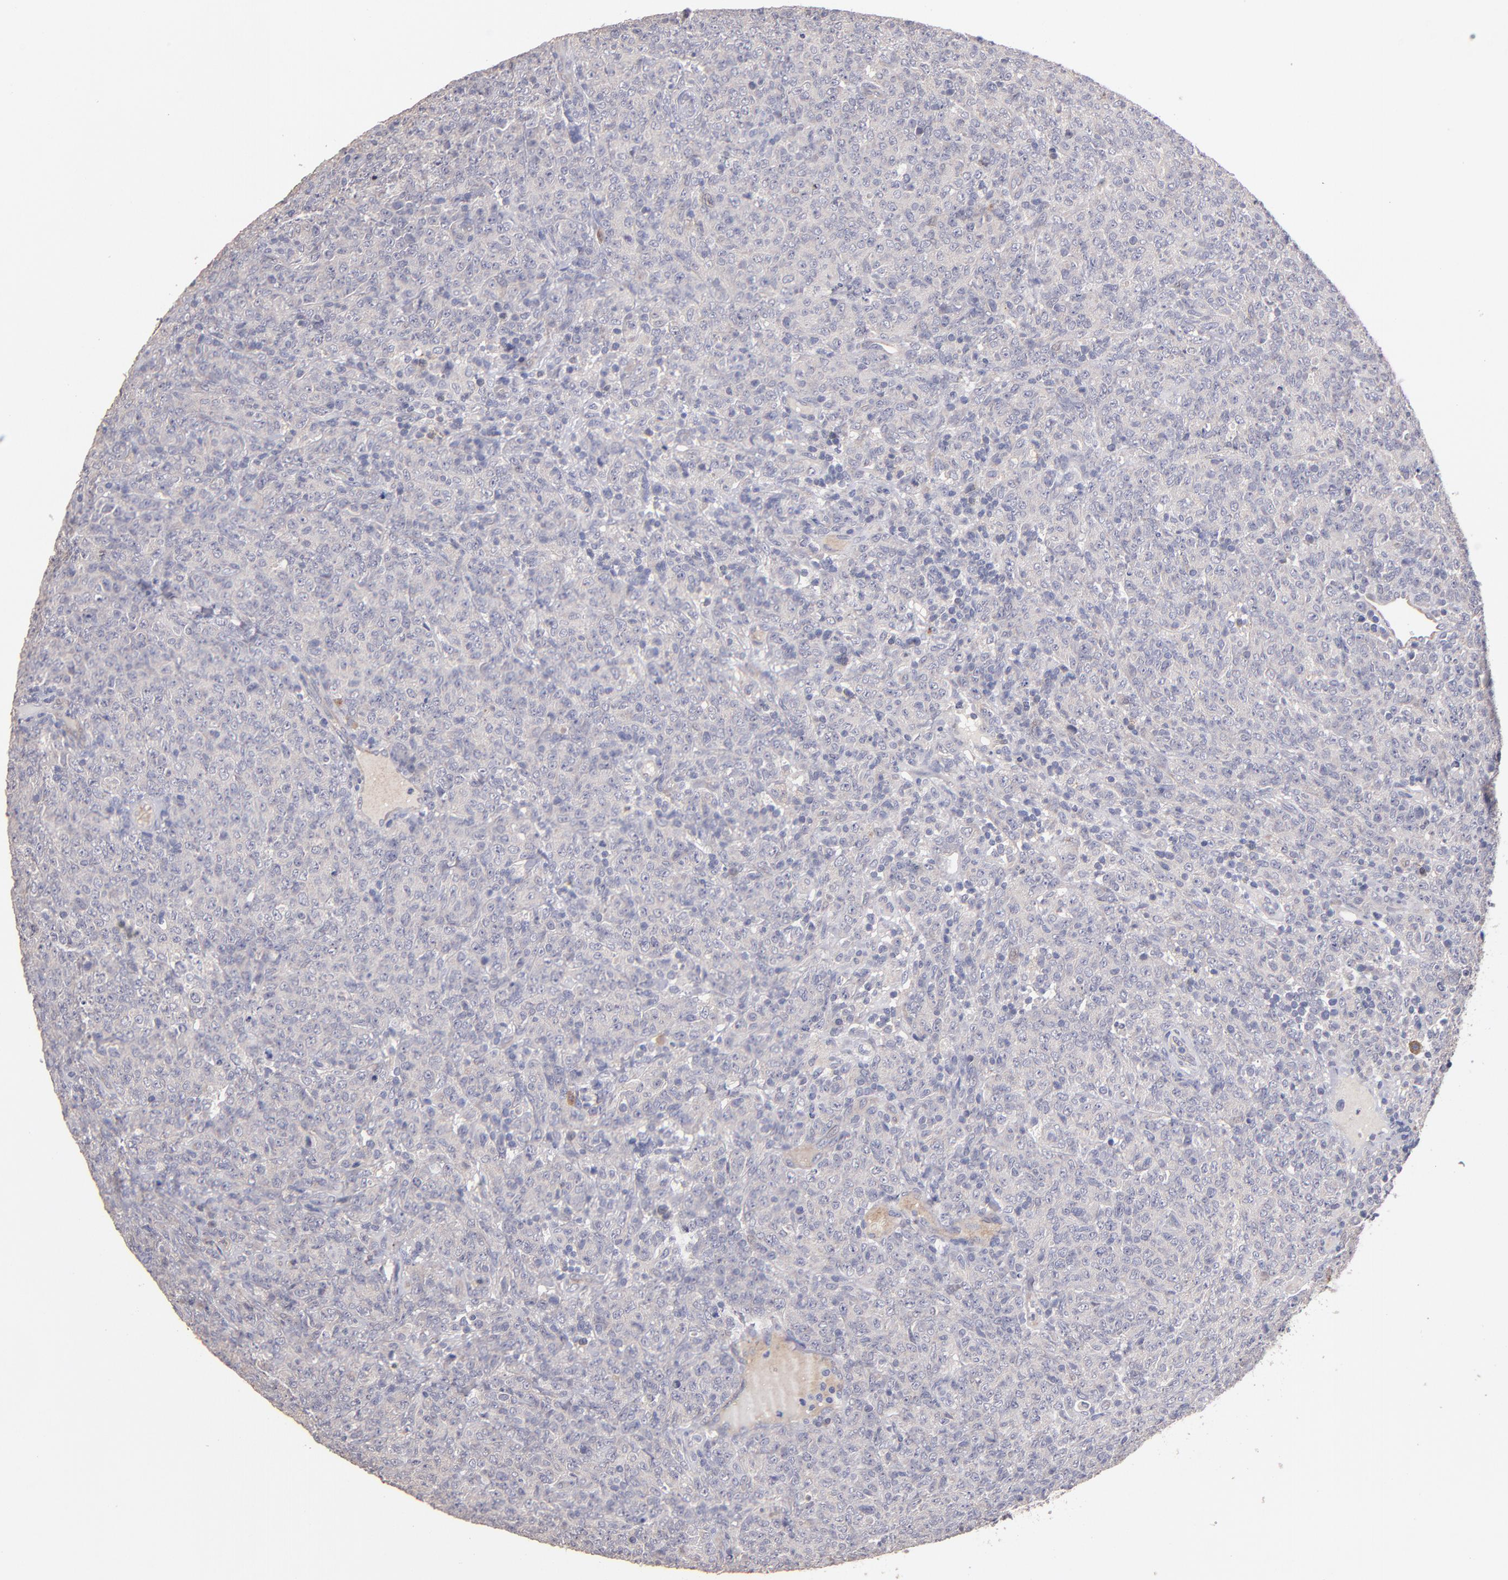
{"staining": {"intensity": "weak", "quantity": "<25%", "location": "cytoplasmic/membranous"}, "tissue": "lymphoma", "cell_type": "Tumor cells", "image_type": "cancer", "snomed": [{"axis": "morphology", "description": "Malignant lymphoma, non-Hodgkin's type, High grade"}, {"axis": "topography", "description": "Tonsil"}], "caption": "This is a photomicrograph of immunohistochemistry (IHC) staining of lymphoma, which shows no expression in tumor cells. (IHC, brightfield microscopy, high magnification).", "gene": "MAGEE1", "patient": {"sex": "female", "age": 36}}